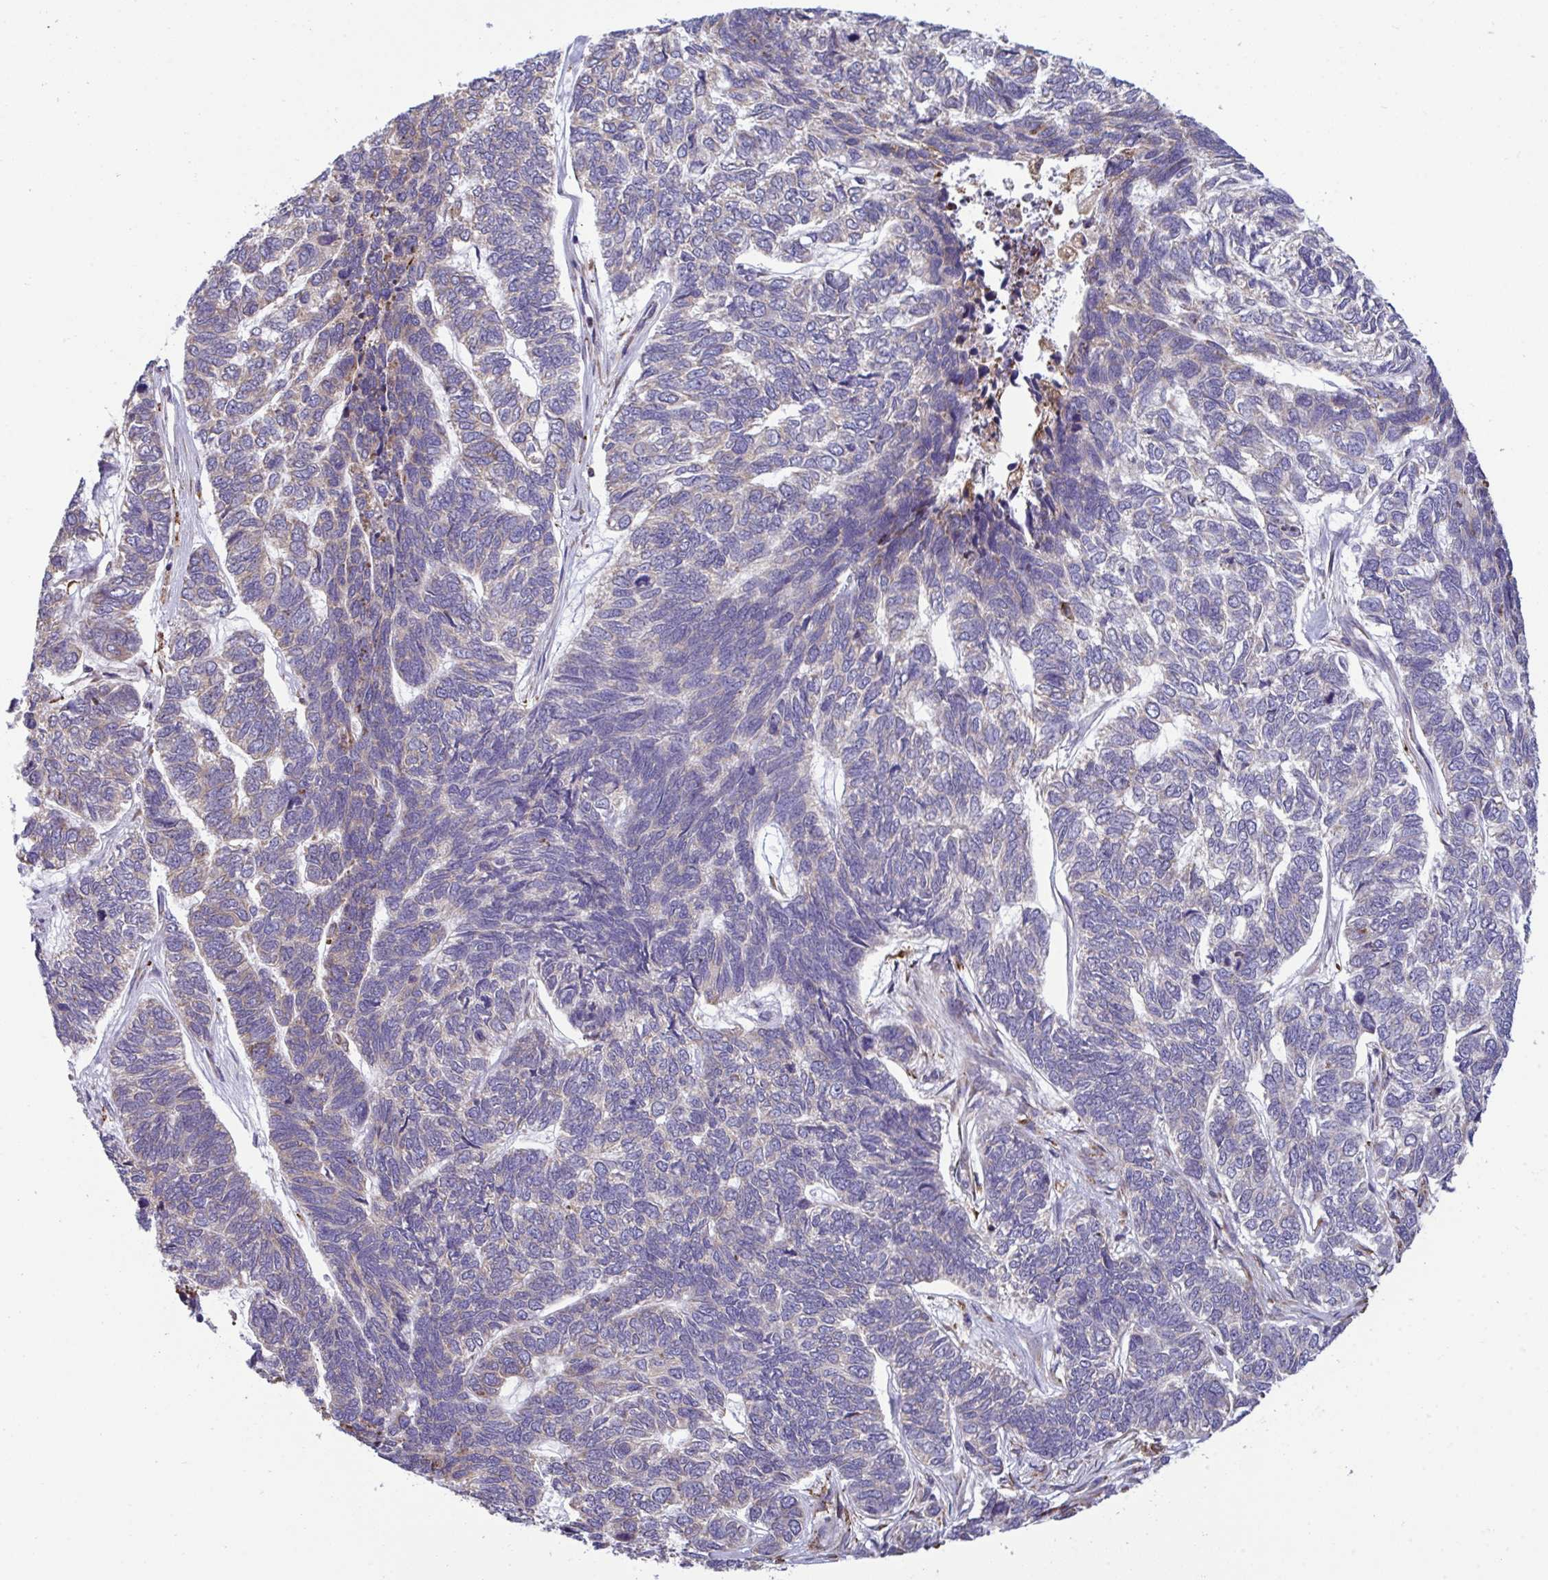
{"staining": {"intensity": "negative", "quantity": "none", "location": "none"}, "tissue": "skin cancer", "cell_type": "Tumor cells", "image_type": "cancer", "snomed": [{"axis": "morphology", "description": "Basal cell carcinoma"}, {"axis": "topography", "description": "Skin"}], "caption": "DAB immunohistochemical staining of skin basal cell carcinoma displays no significant positivity in tumor cells. (Stains: DAB (3,3'-diaminobenzidine) immunohistochemistry with hematoxylin counter stain, Microscopy: brightfield microscopy at high magnification).", "gene": "MYMK", "patient": {"sex": "female", "age": 65}}